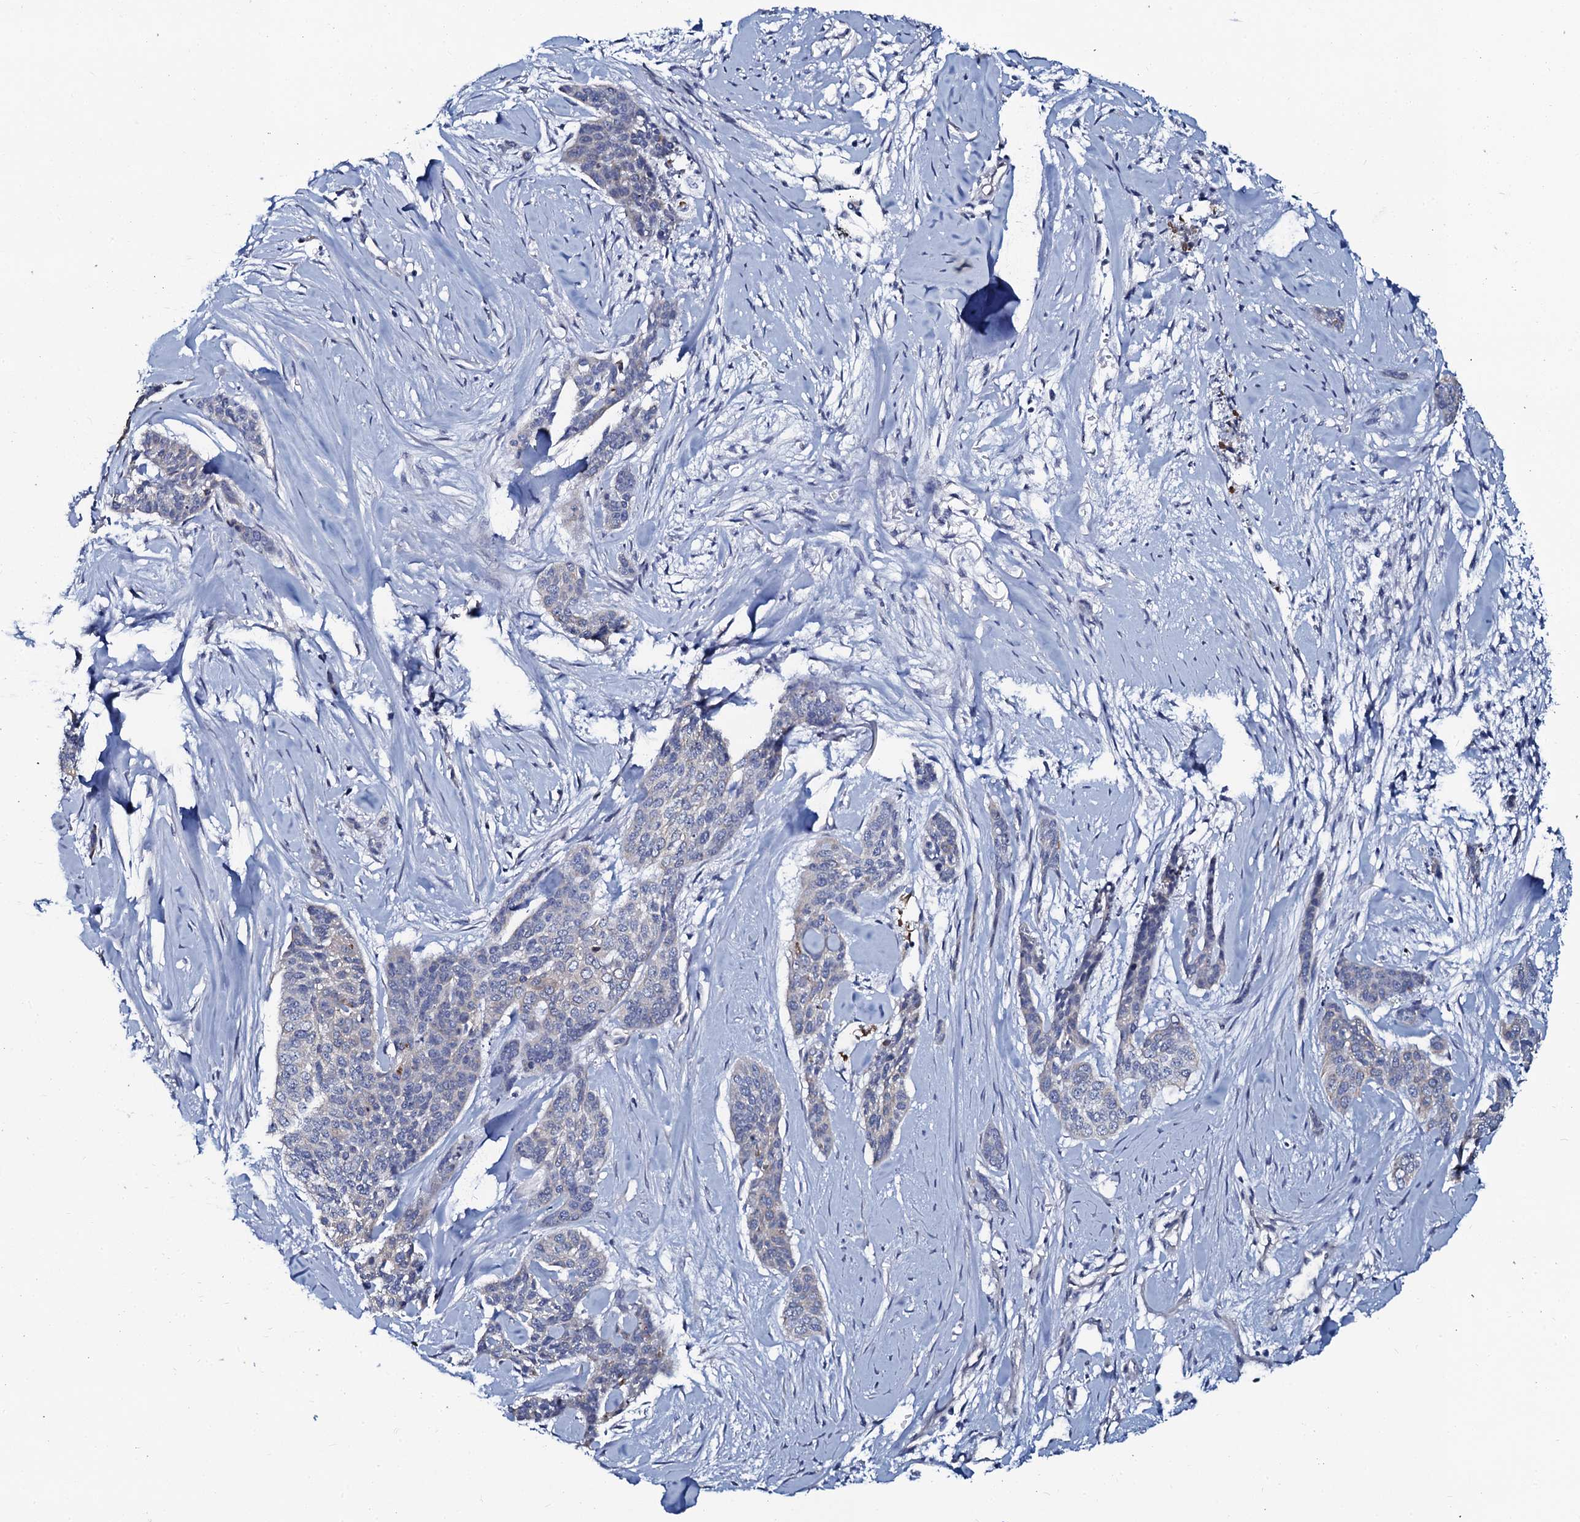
{"staining": {"intensity": "negative", "quantity": "none", "location": "none"}, "tissue": "skin cancer", "cell_type": "Tumor cells", "image_type": "cancer", "snomed": [{"axis": "morphology", "description": "Basal cell carcinoma"}, {"axis": "topography", "description": "Skin"}], "caption": "Tumor cells show no significant expression in skin basal cell carcinoma.", "gene": "C10orf88", "patient": {"sex": "female", "age": 64}}